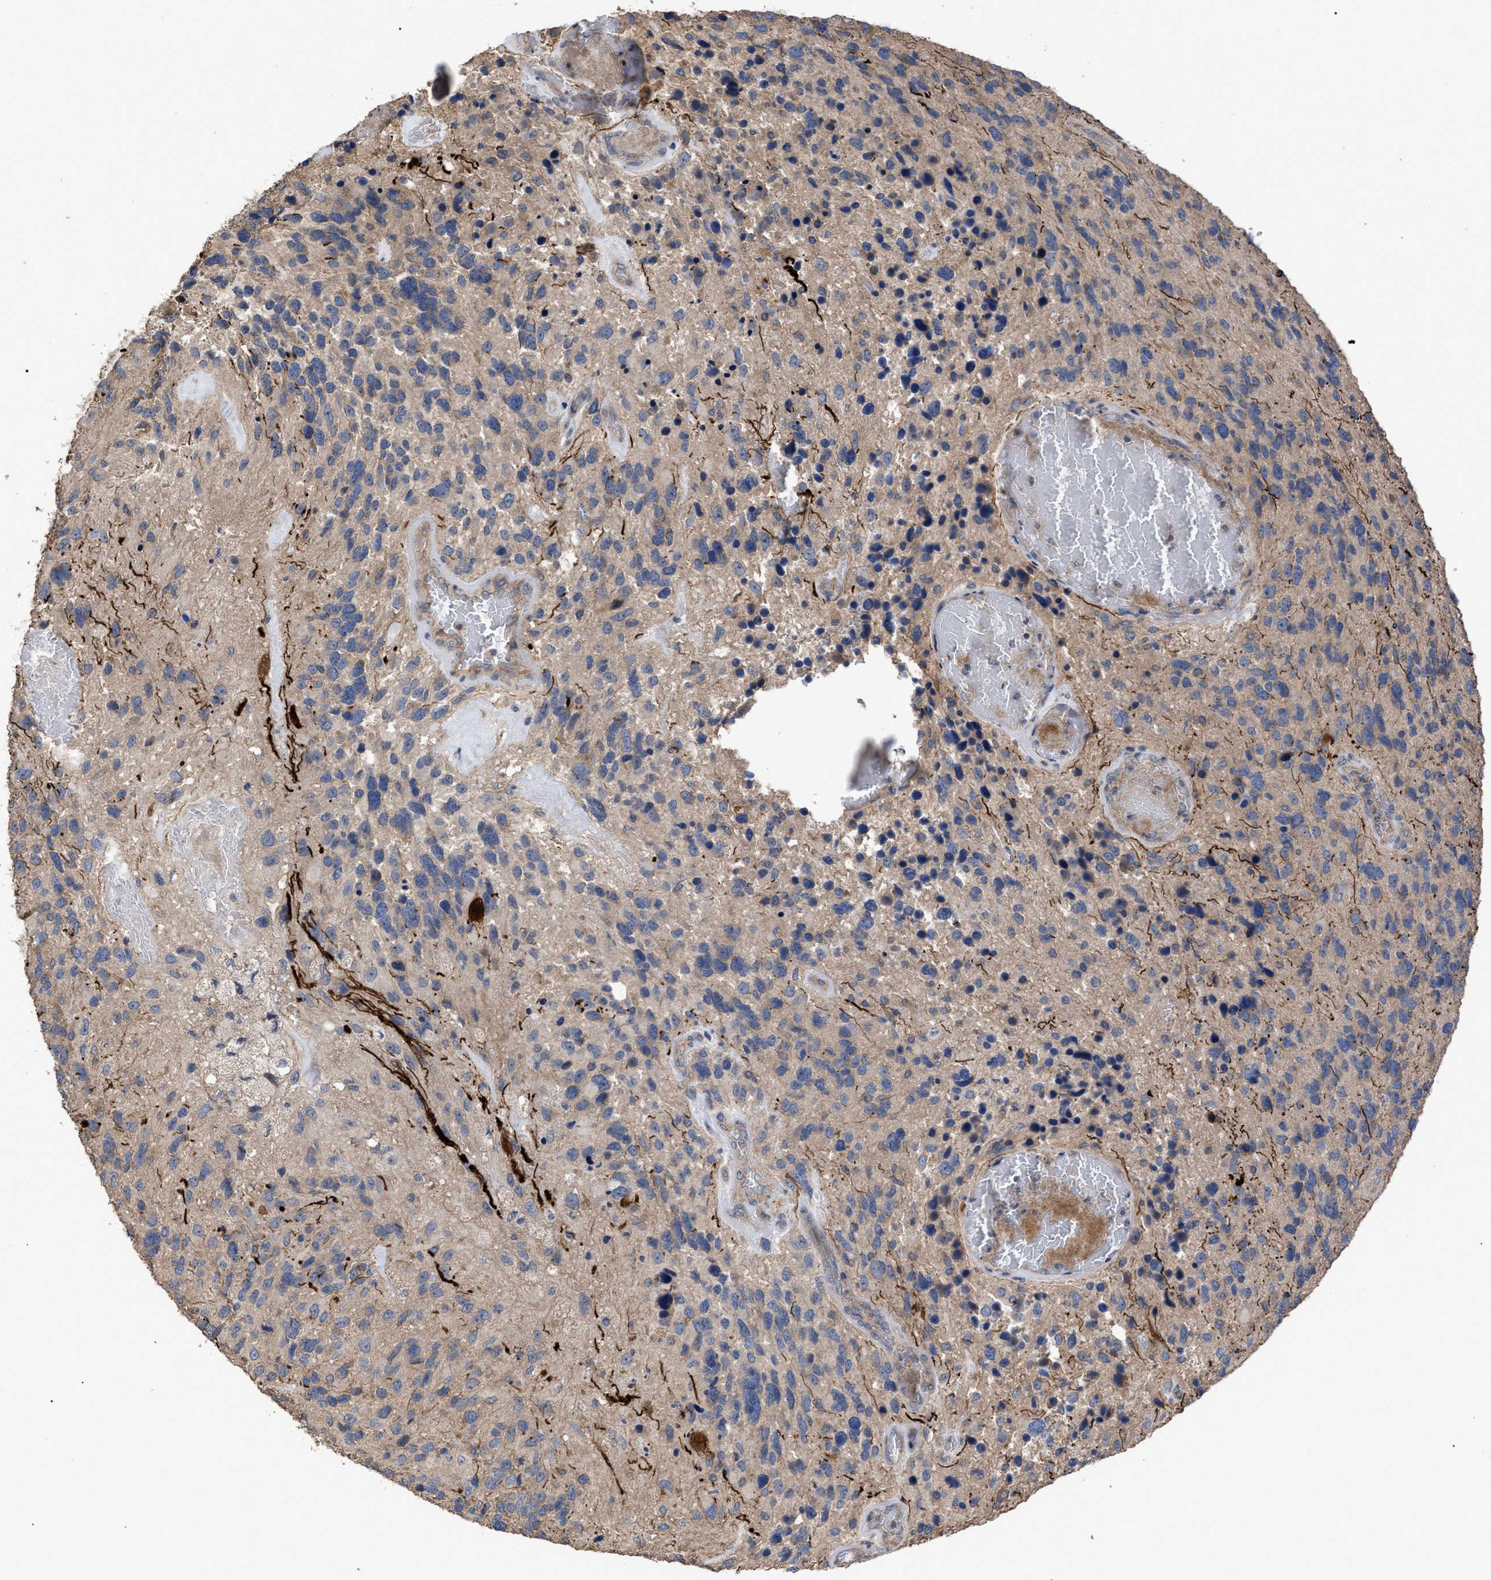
{"staining": {"intensity": "weak", "quantity": "25%-75%", "location": "cytoplasmic/membranous"}, "tissue": "glioma", "cell_type": "Tumor cells", "image_type": "cancer", "snomed": [{"axis": "morphology", "description": "Glioma, malignant, High grade"}, {"axis": "topography", "description": "Brain"}], "caption": "A high-resolution histopathology image shows immunohistochemistry (IHC) staining of malignant glioma (high-grade), which exhibits weak cytoplasmic/membranous expression in approximately 25%-75% of tumor cells. Immunohistochemistry (ihc) stains the protein in brown and the nuclei are stained blue.", "gene": "BTN2A1", "patient": {"sex": "female", "age": 58}}